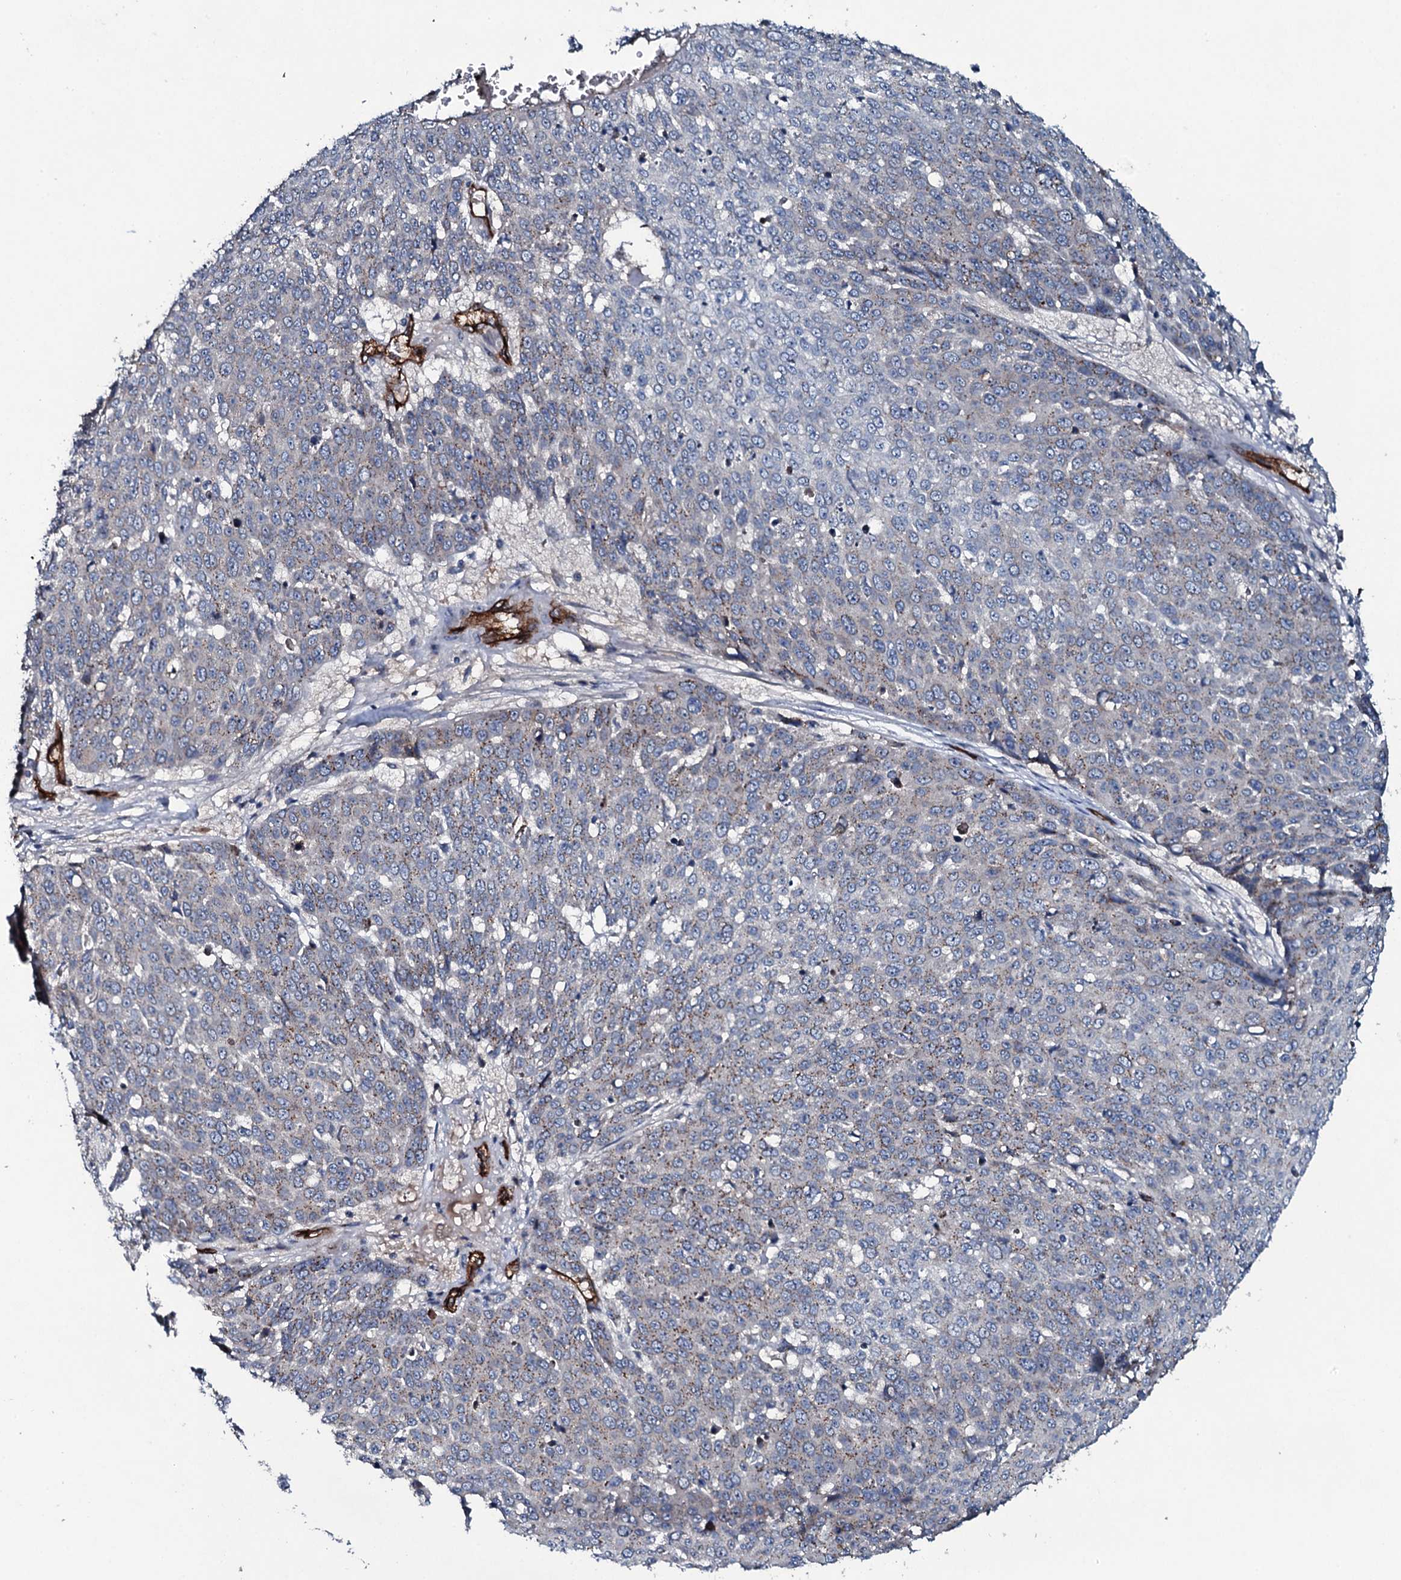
{"staining": {"intensity": "weak", "quantity": "25%-75%", "location": "cytoplasmic/membranous"}, "tissue": "skin cancer", "cell_type": "Tumor cells", "image_type": "cancer", "snomed": [{"axis": "morphology", "description": "Squamous cell carcinoma, NOS"}, {"axis": "topography", "description": "Skin"}], "caption": "Immunohistochemistry (IHC) (DAB (3,3'-diaminobenzidine)) staining of skin squamous cell carcinoma displays weak cytoplasmic/membranous protein staining in about 25%-75% of tumor cells.", "gene": "CLEC14A", "patient": {"sex": "male", "age": 71}}